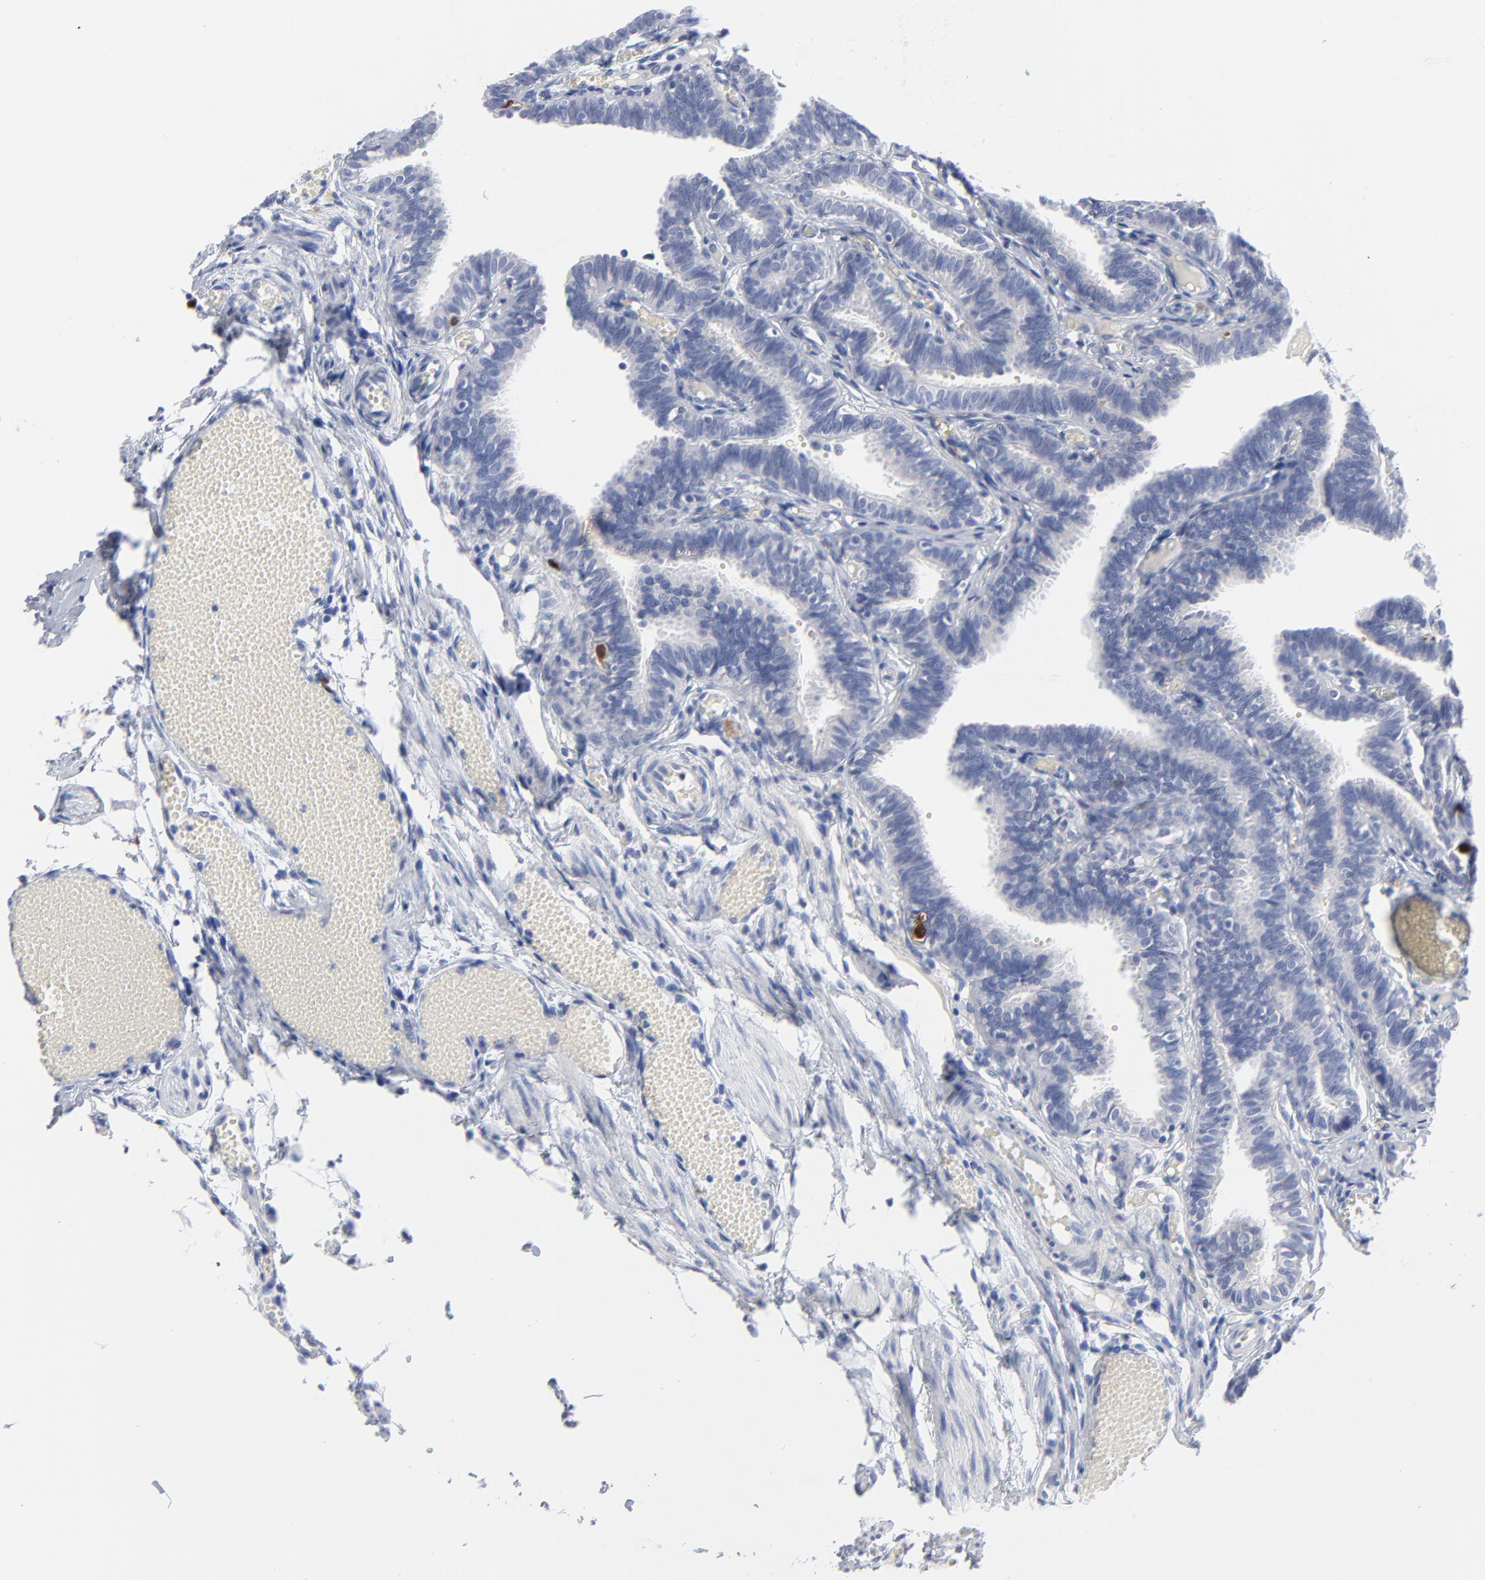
{"staining": {"intensity": "strong", "quantity": "<25%", "location": "nuclear"}, "tissue": "fallopian tube", "cell_type": "Glandular cells", "image_type": "normal", "snomed": [{"axis": "morphology", "description": "Normal tissue, NOS"}, {"axis": "topography", "description": "Fallopian tube"}], "caption": "Fallopian tube stained with DAB IHC displays medium levels of strong nuclear expression in about <25% of glandular cells.", "gene": "CDK1", "patient": {"sex": "female", "age": 29}}